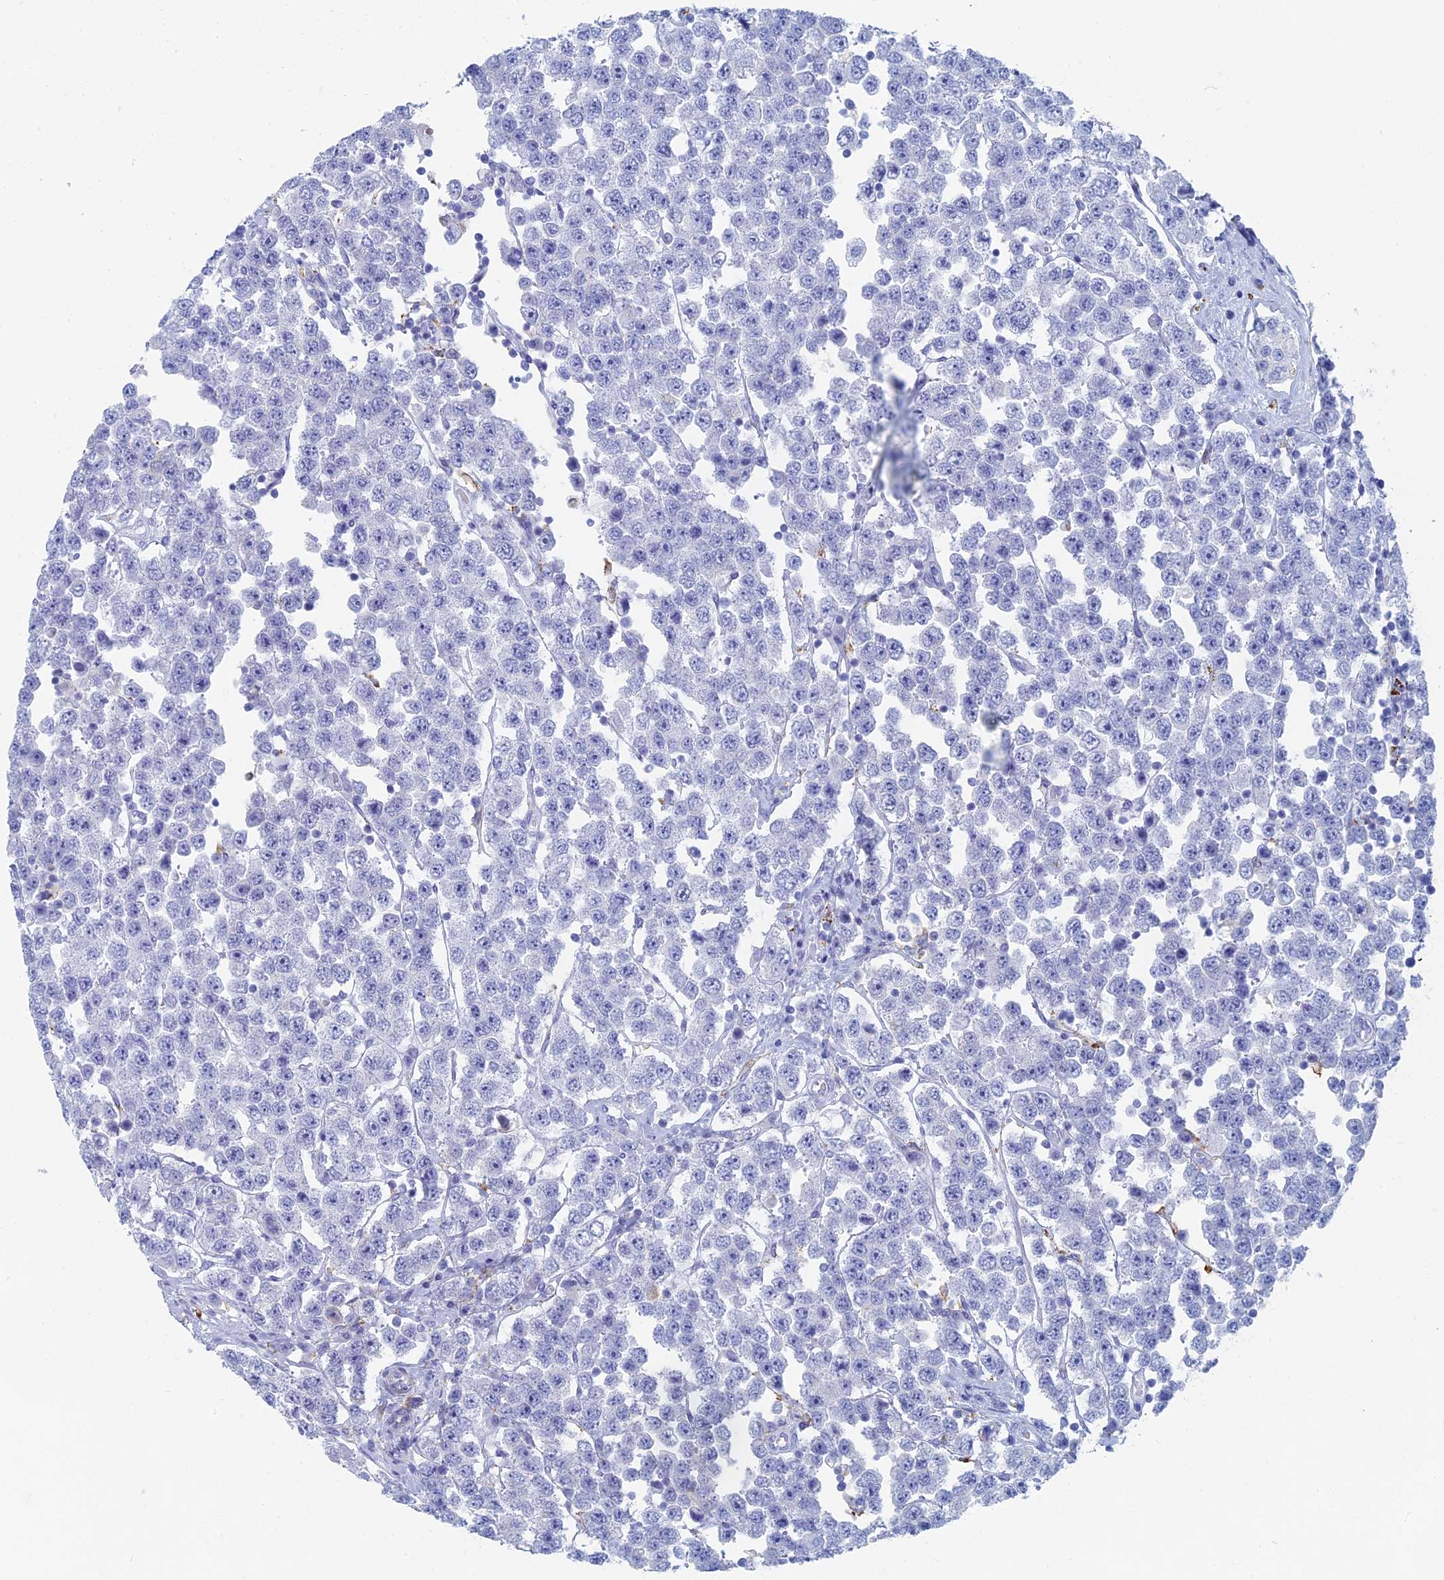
{"staining": {"intensity": "negative", "quantity": "none", "location": "none"}, "tissue": "testis cancer", "cell_type": "Tumor cells", "image_type": "cancer", "snomed": [{"axis": "morphology", "description": "Seminoma, NOS"}, {"axis": "topography", "description": "Testis"}], "caption": "This photomicrograph is of testis cancer (seminoma) stained with immunohistochemistry (IHC) to label a protein in brown with the nuclei are counter-stained blue. There is no staining in tumor cells.", "gene": "ALMS1", "patient": {"sex": "male", "age": 28}}